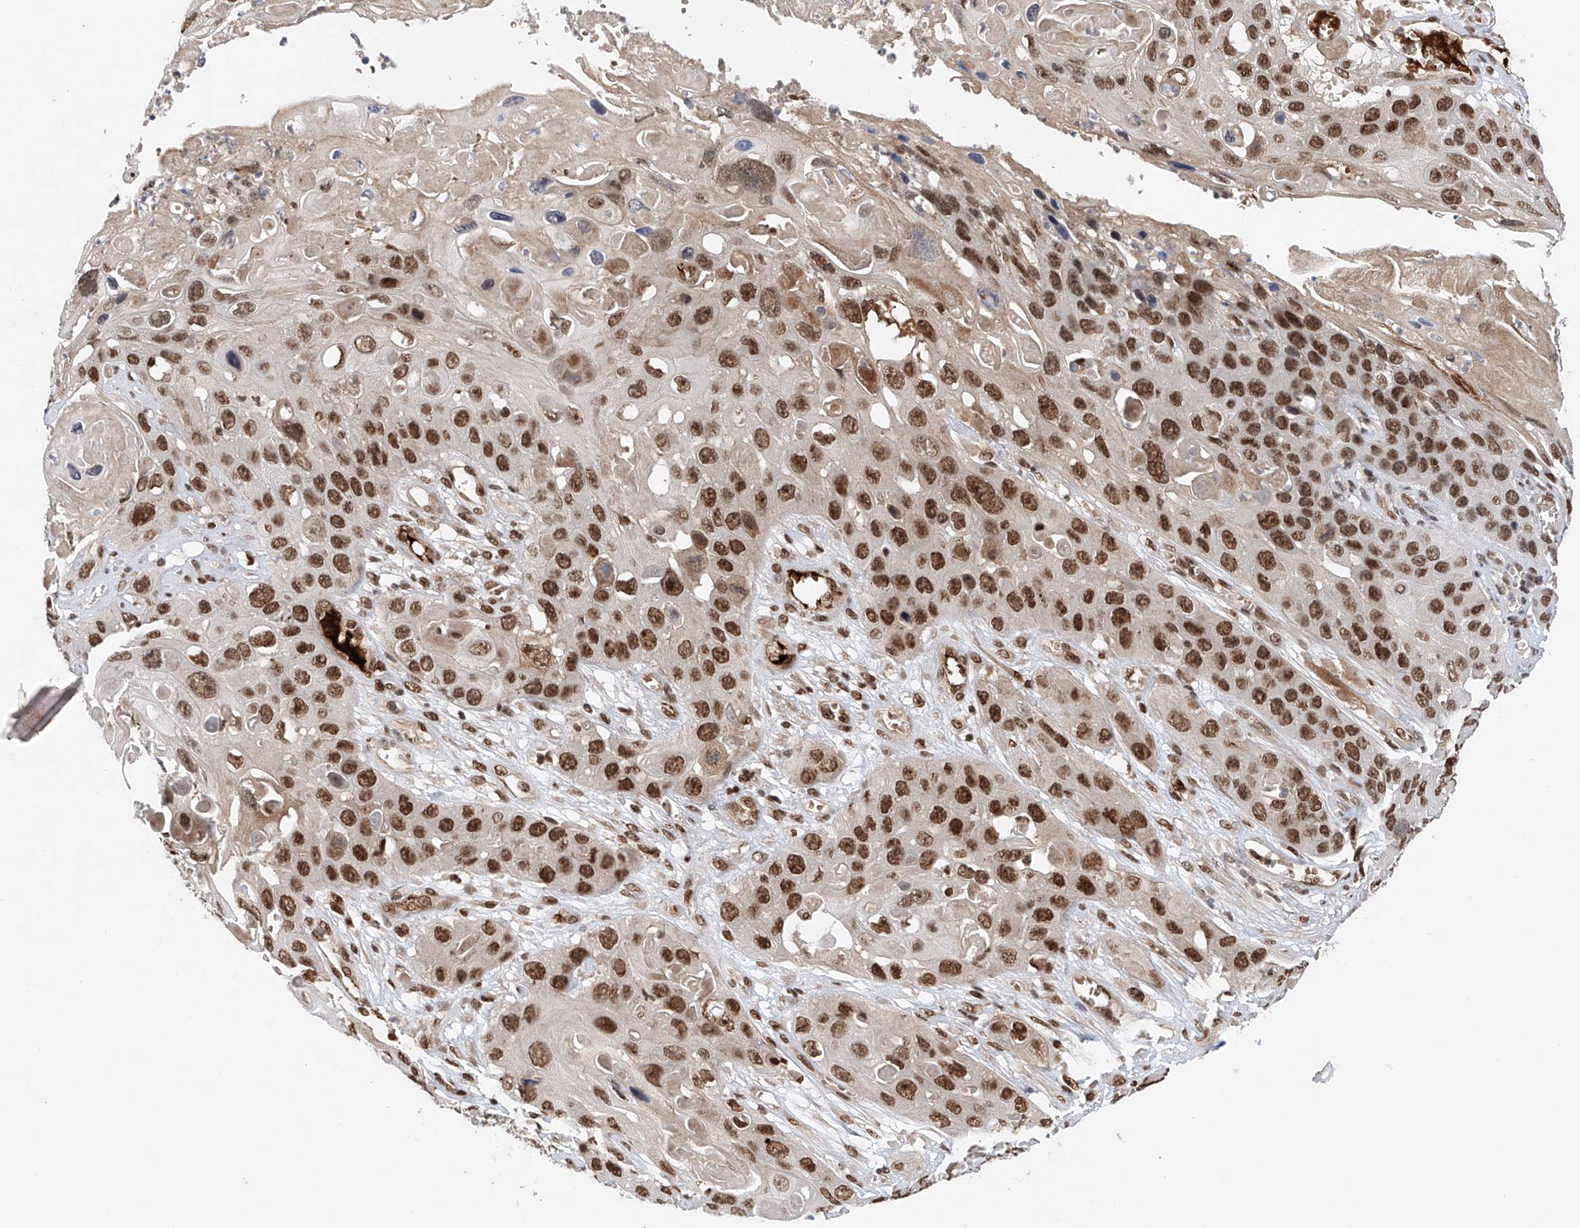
{"staining": {"intensity": "strong", "quantity": ">75%", "location": "nuclear"}, "tissue": "skin cancer", "cell_type": "Tumor cells", "image_type": "cancer", "snomed": [{"axis": "morphology", "description": "Squamous cell carcinoma, NOS"}, {"axis": "topography", "description": "Skin"}], "caption": "Skin cancer stained with DAB (3,3'-diaminobenzidine) immunohistochemistry (IHC) displays high levels of strong nuclear staining in approximately >75% of tumor cells.", "gene": "ZNF470", "patient": {"sex": "male", "age": 55}}